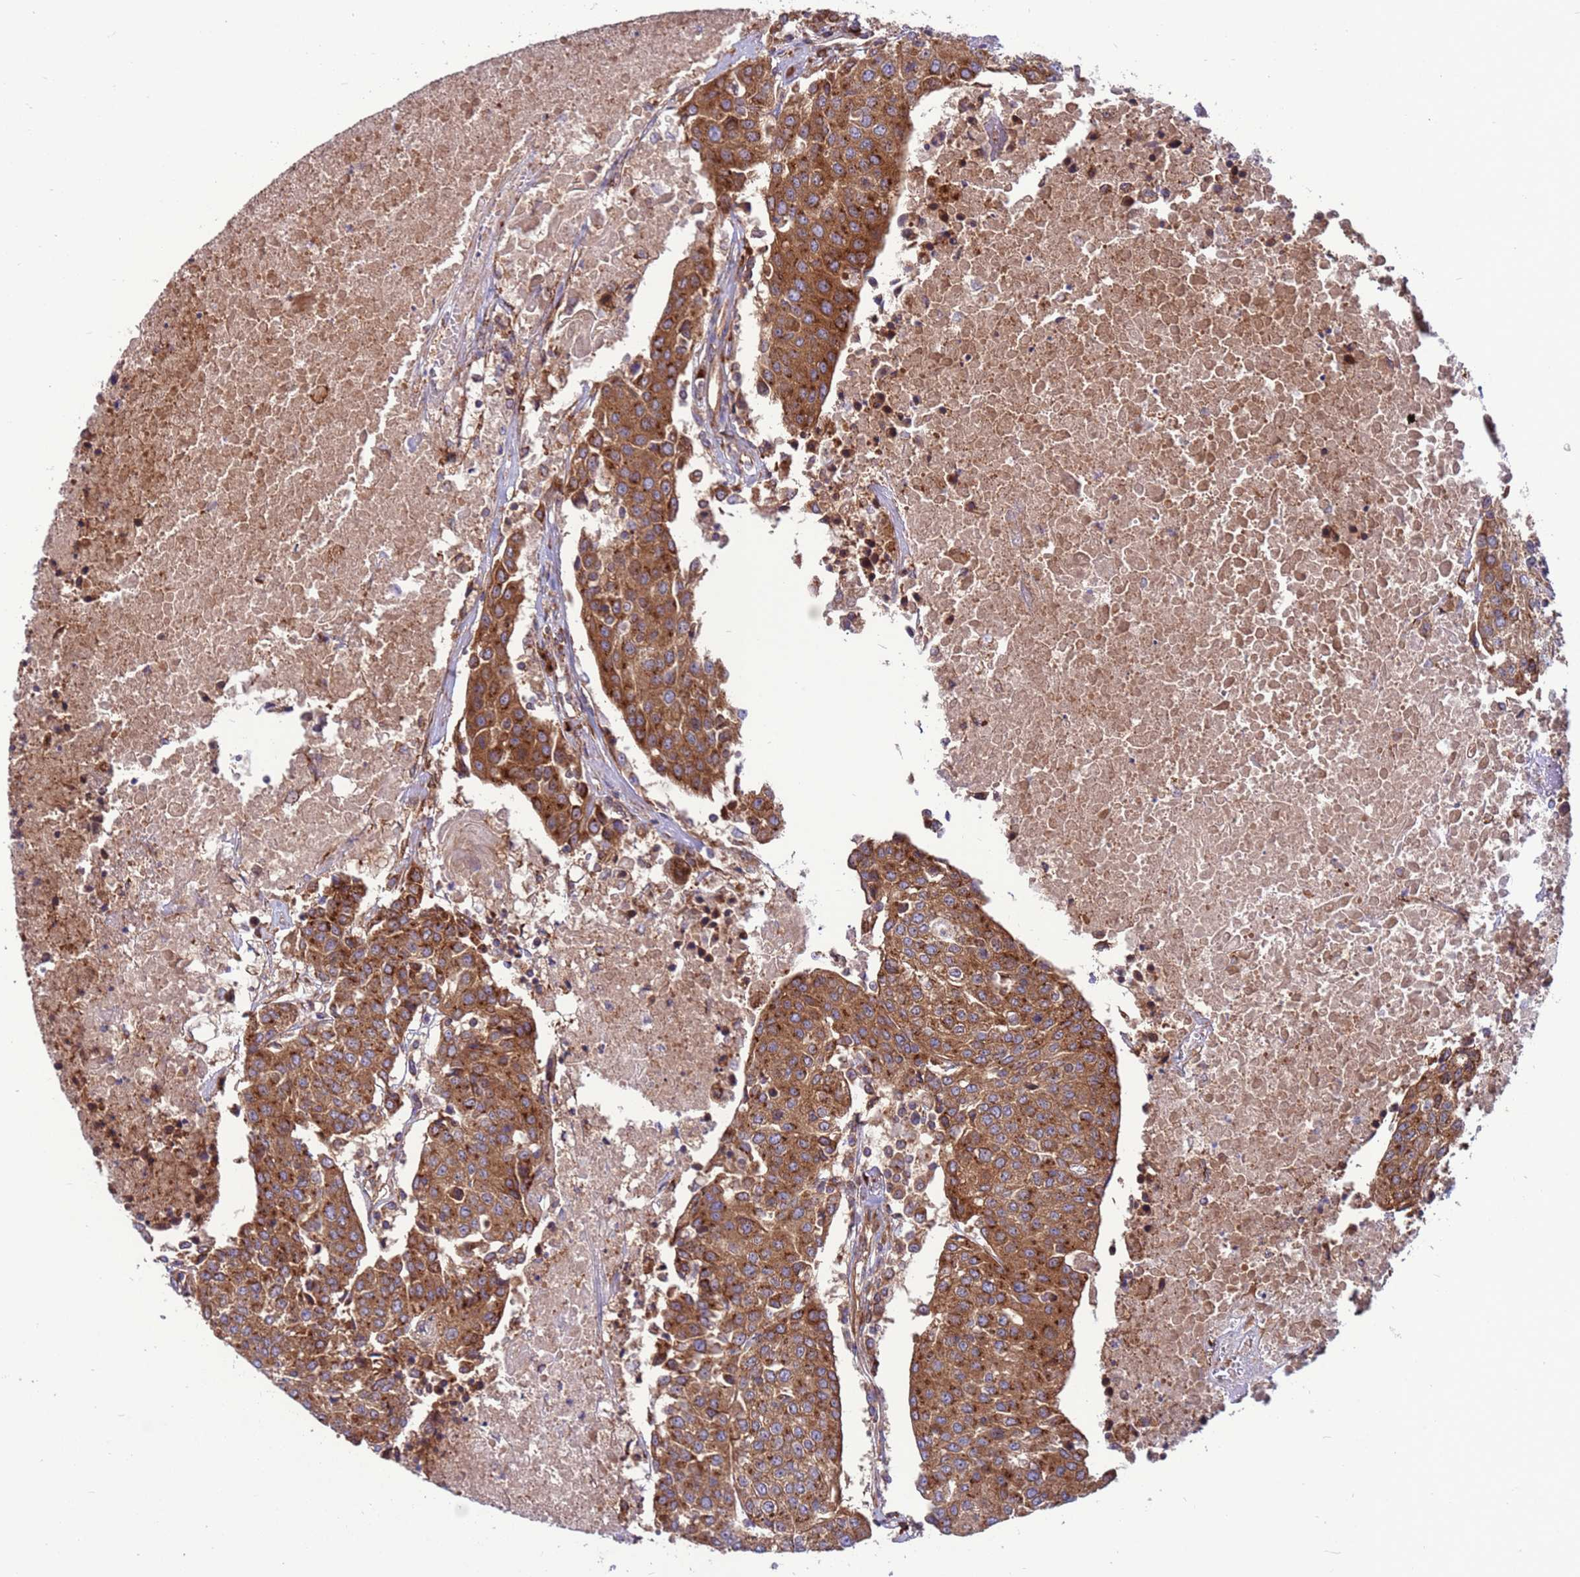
{"staining": {"intensity": "moderate", "quantity": ">75%", "location": "cytoplasmic/membranous"}, "tissue": "urothelial cancer", "cell_type": "Tumor cells", "image_type": "cancer", "snomed": [{"axis": "morphology", "description": "Urothelial carcinoma, High grade"}, {"axis": "topography", "description": "Urinary bladder"}], "caption": "Urothelial cancer stained with a brown dye exhibits moderate cytoplasmic/membranous positive expression in about >75% of tumor cells.", "gene": "ZC3HAV1", "patient": {"sex": "female", "age": 85}}